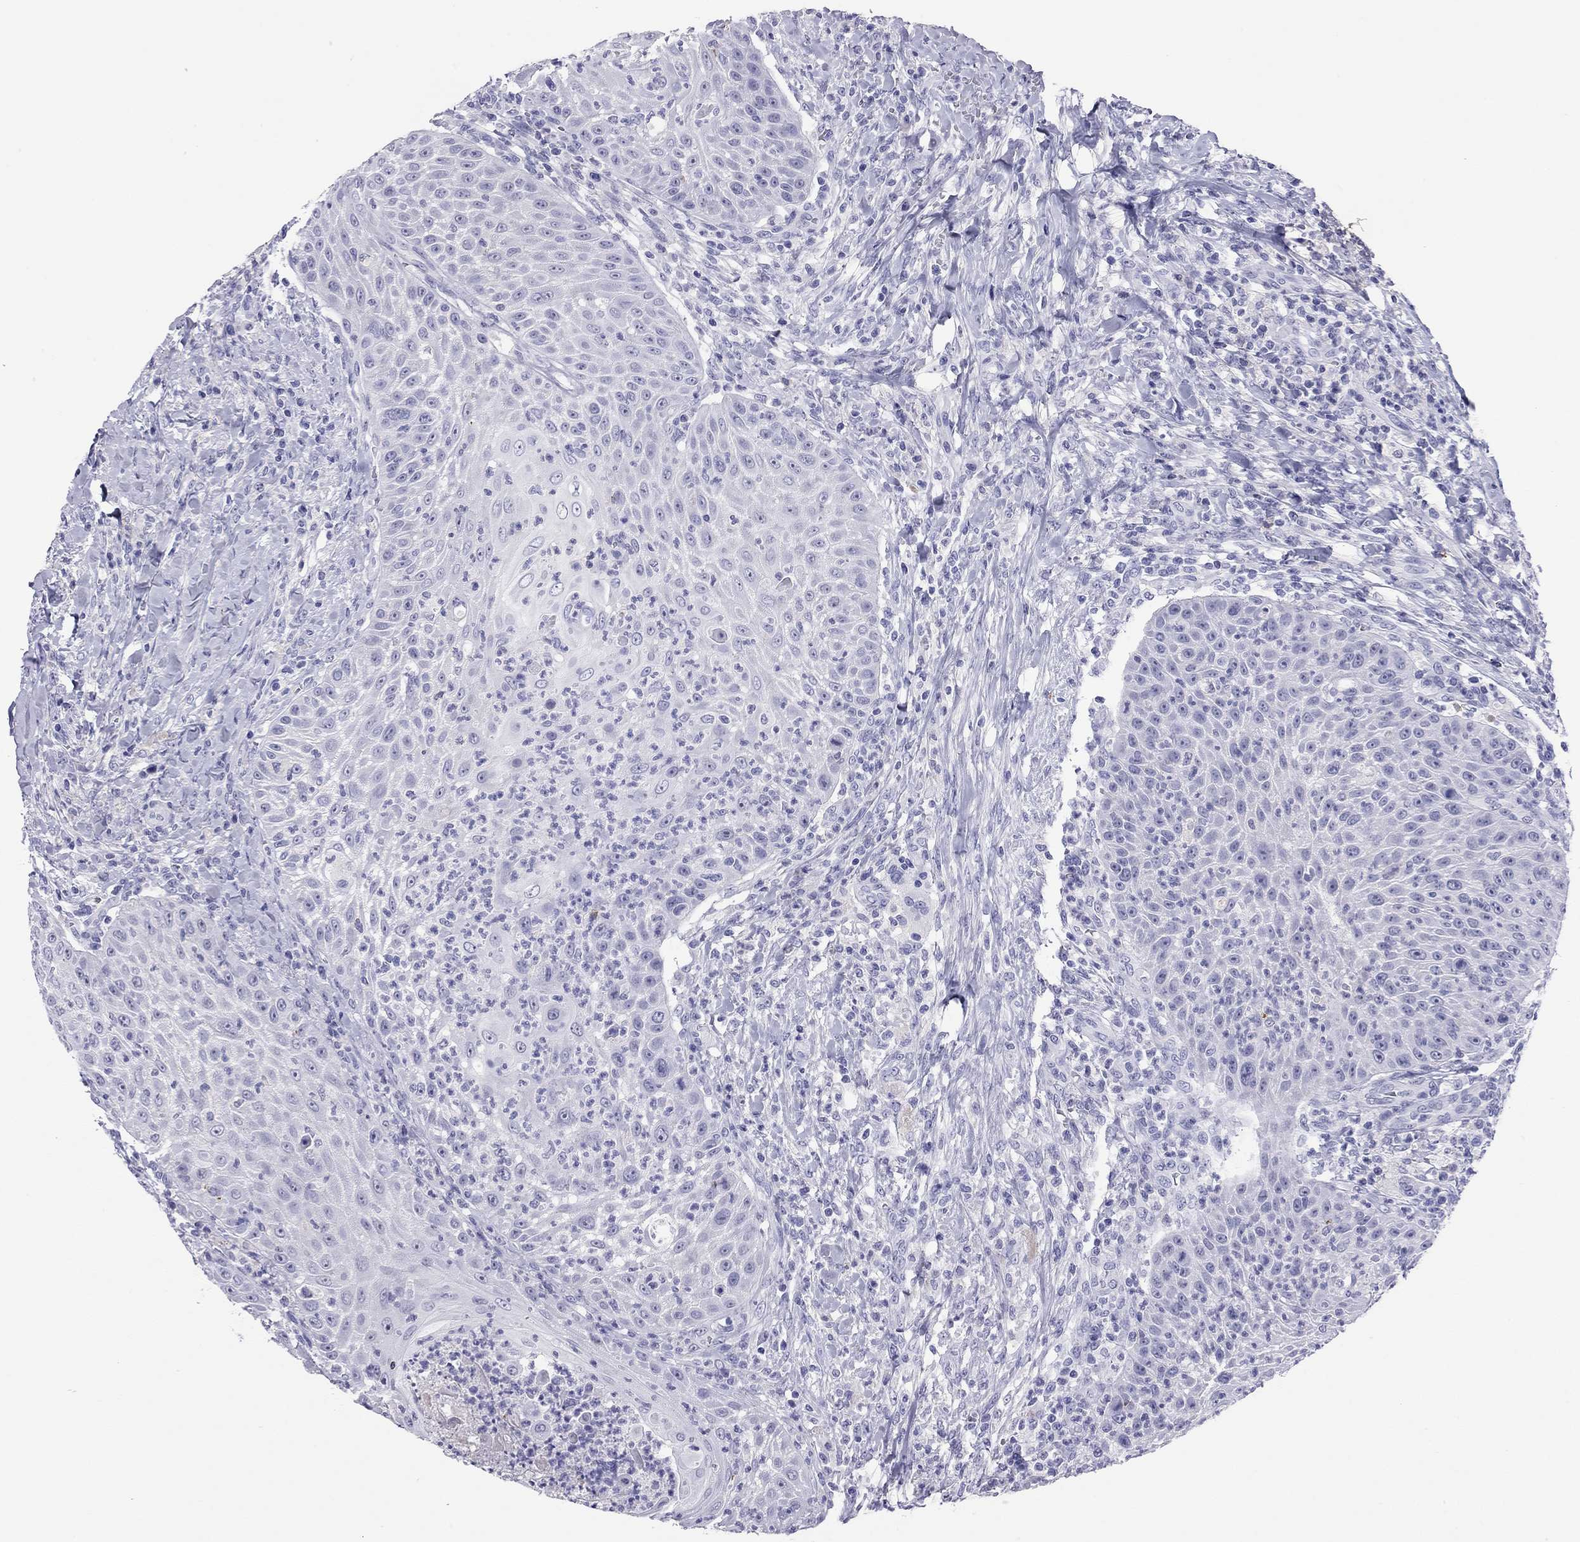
{"staining": {"intensity": "negative", "quantity": "none", "location": "none"}, "tissue": "head and neck cancer", "cell_type": "Tumor cells", "image_type": "cancer", "snomed": [{"axis": "morphology", "description": "Squamous cell carcinoma, NOS"}, {"axis": "topography", "description": "Head-Neck"}], "caption": "High magnification brightfield microscopy of head and neck cancer stained with DAB (3,3'-diaminobenzidine) (brown) and counterstained with hematoxylin (blue): tumor cells show no significant positivity.", "gene": "ODF4", "patient": {"sex": "male", "age": 69}}